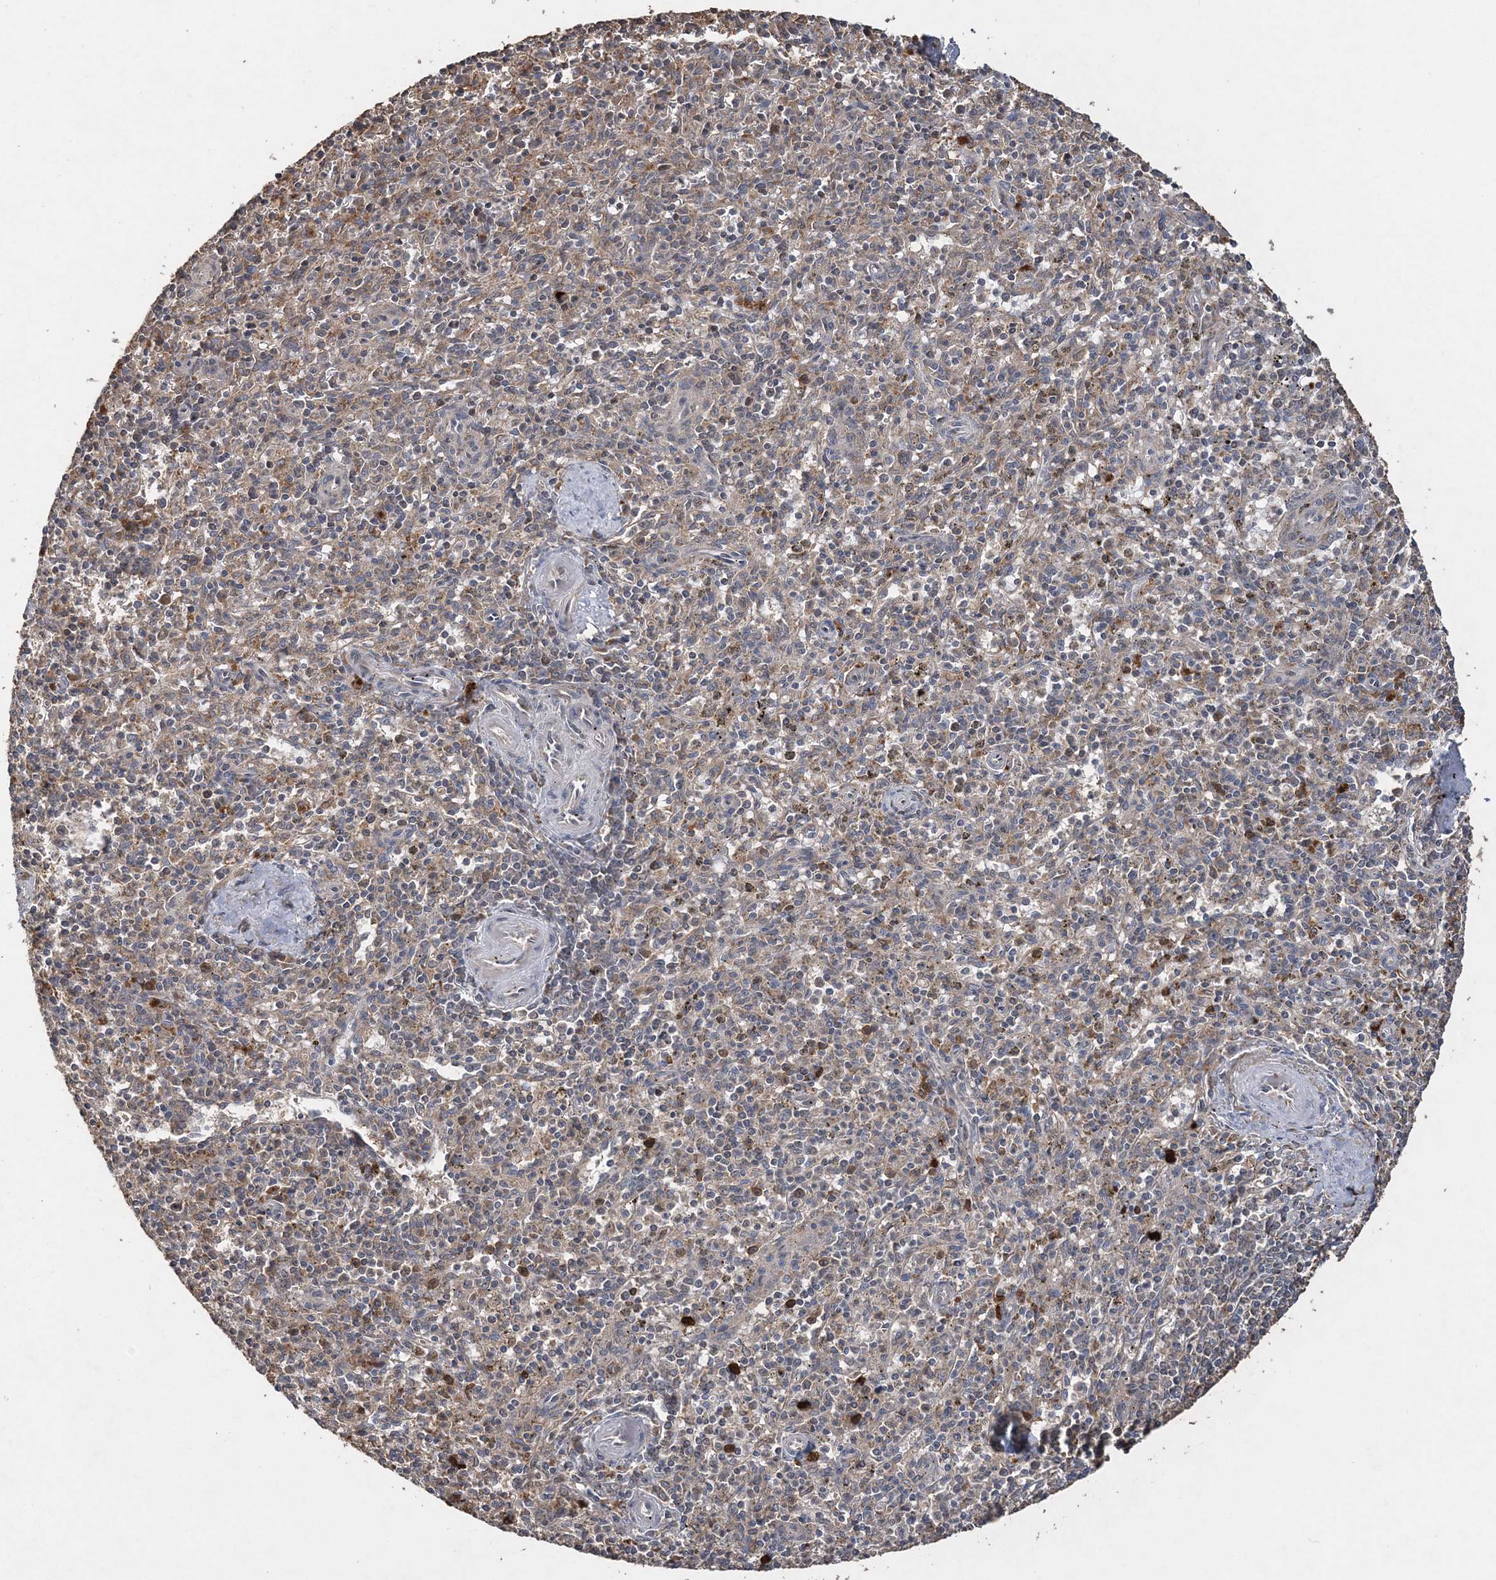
{"staining": {"intensity": "weak", "quantity": "<25%", "location": "cytoplasmic/membranous"}, "tissue": "spleen", "cell_type": "Cells in red pulp", "image_type": "normal", "snomed": [{"axis": "morphology", "description": "Normal tissue, NOS"}, {"axis": "topography", "description": "Spleen"}], "caption": "DAB immunohistochemical staining of benign spleen shows no significant staining in cells in red pulp.", "gene": "RAB14", "patient": {"sex": "male", "age": 72}}